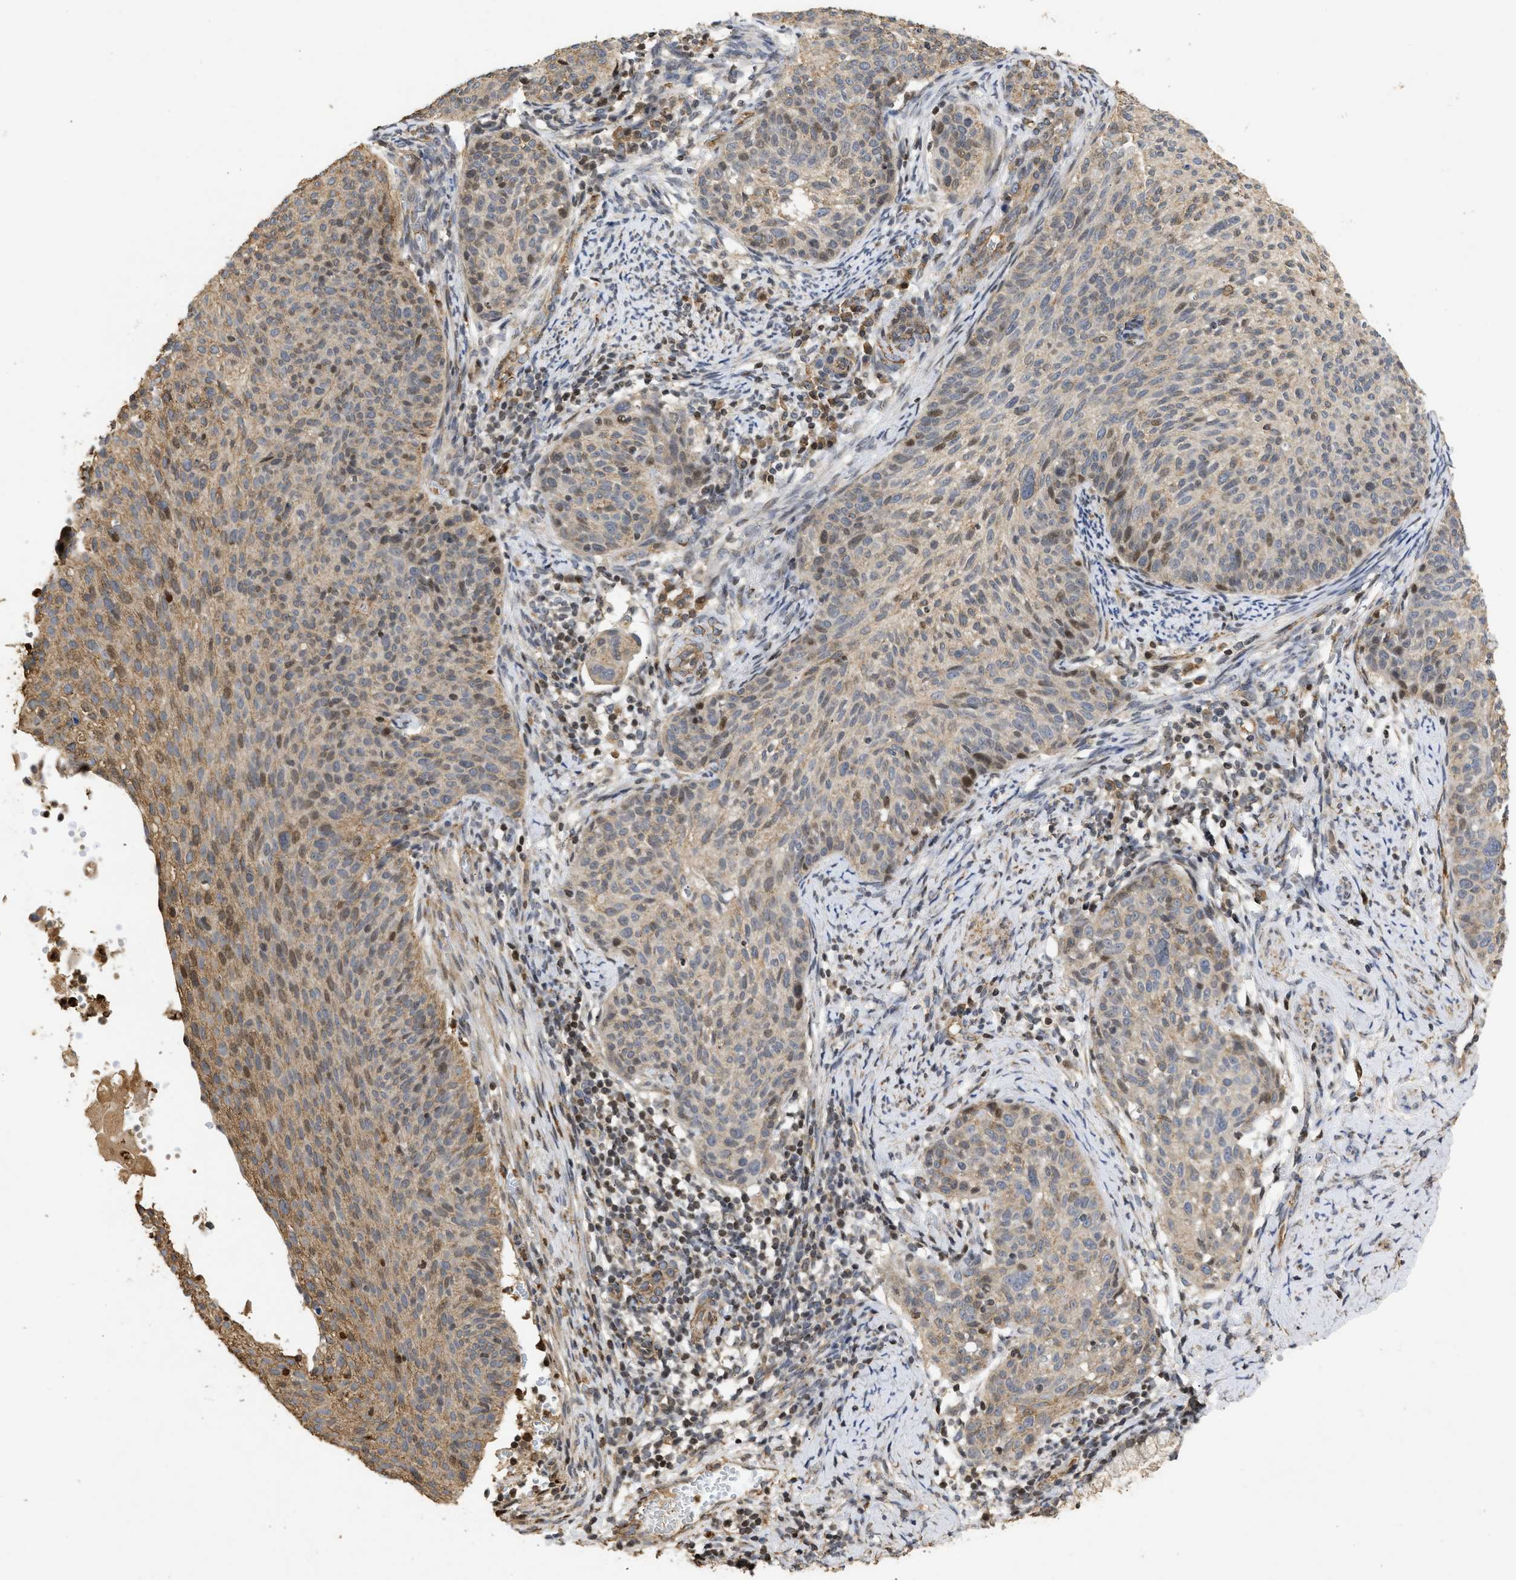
{"staining": {"intensity": "moderate", "quantity": "25%-75%", "location": "cytoplasmic/membranous,nuclear"}, "tissue": "cervical cancer", "cell_type": "Tumor cells", "image_type": "cancer", "snomed": [{"axis": "morphology", "description": "Squamous cell carcinoma, NOS"}, {"axis": "topography", "description": "Cervix"}], "caption": "The micrograph demonstrates a brown stain indicating the presence of a protein in the cytoplasmic/membranous and nuclear of tumor cells in squamous cell carcinoma (cervical).", "gene": "ENSG00000142539", "patient": {"sex": "female", "age": 70}}